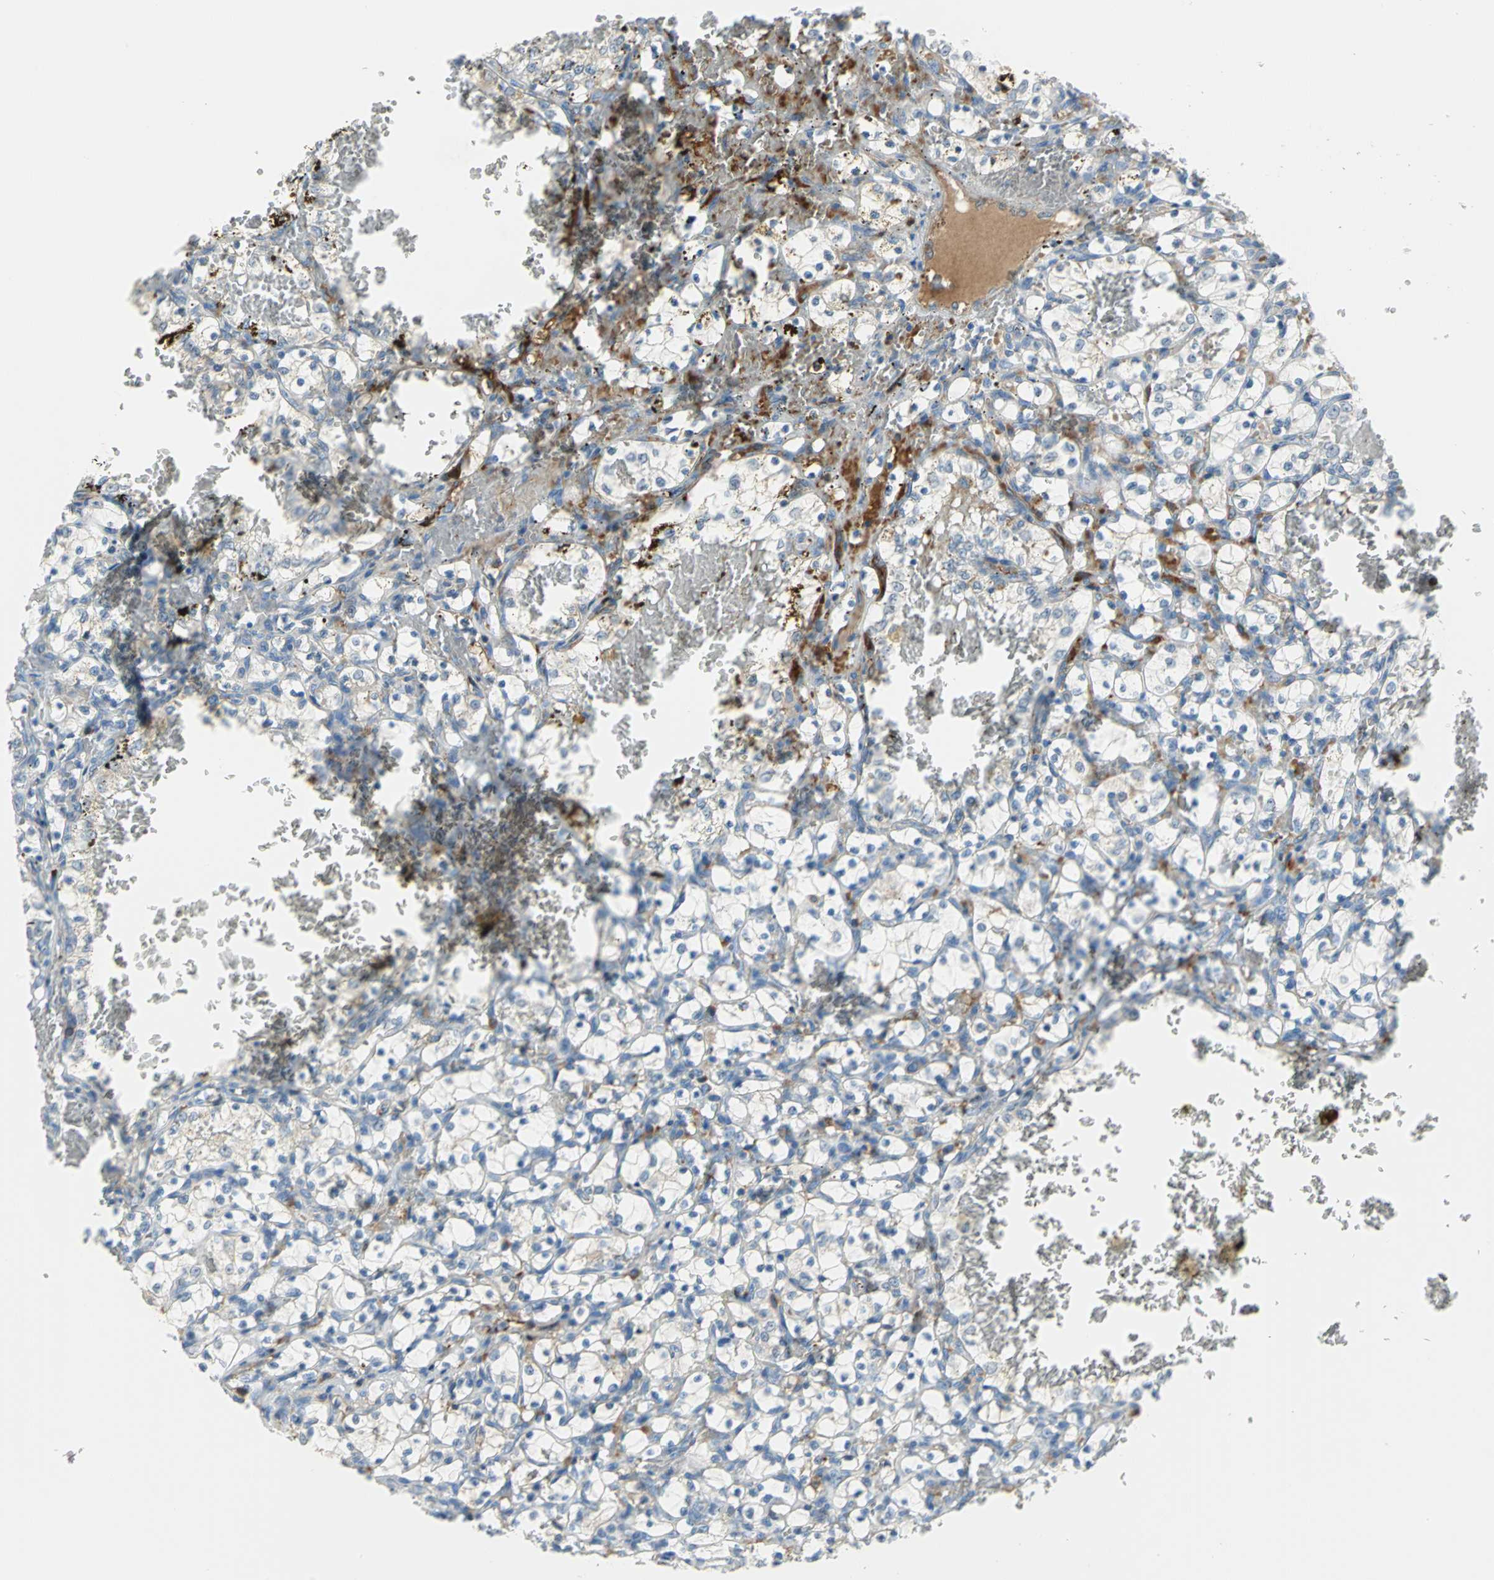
{"staining": {"intensity": "weak", "quantity": "<25%", "location": "cytoplasmic/membranous"}, "tissue": "renal cancer", "cell_type": "Tumor cells", "image_type": "cancer", "snomed": [{"axis": "morphology", "description": "Adenocarcinoma, NOS"}, {"axis": "topography", "description": "Kidney"}], "caption": "A high-resolution image shows IHC staining of renal cancer (adenocarcinoma), which shows no significant staining in tumor cells. (Stains: DAB IHC with hematoxylin counter stain, Microscopy: brightfield microscopy at high magnification).", "gene": "ZIC1", "patient": {"sex": "female", "age": 69}}